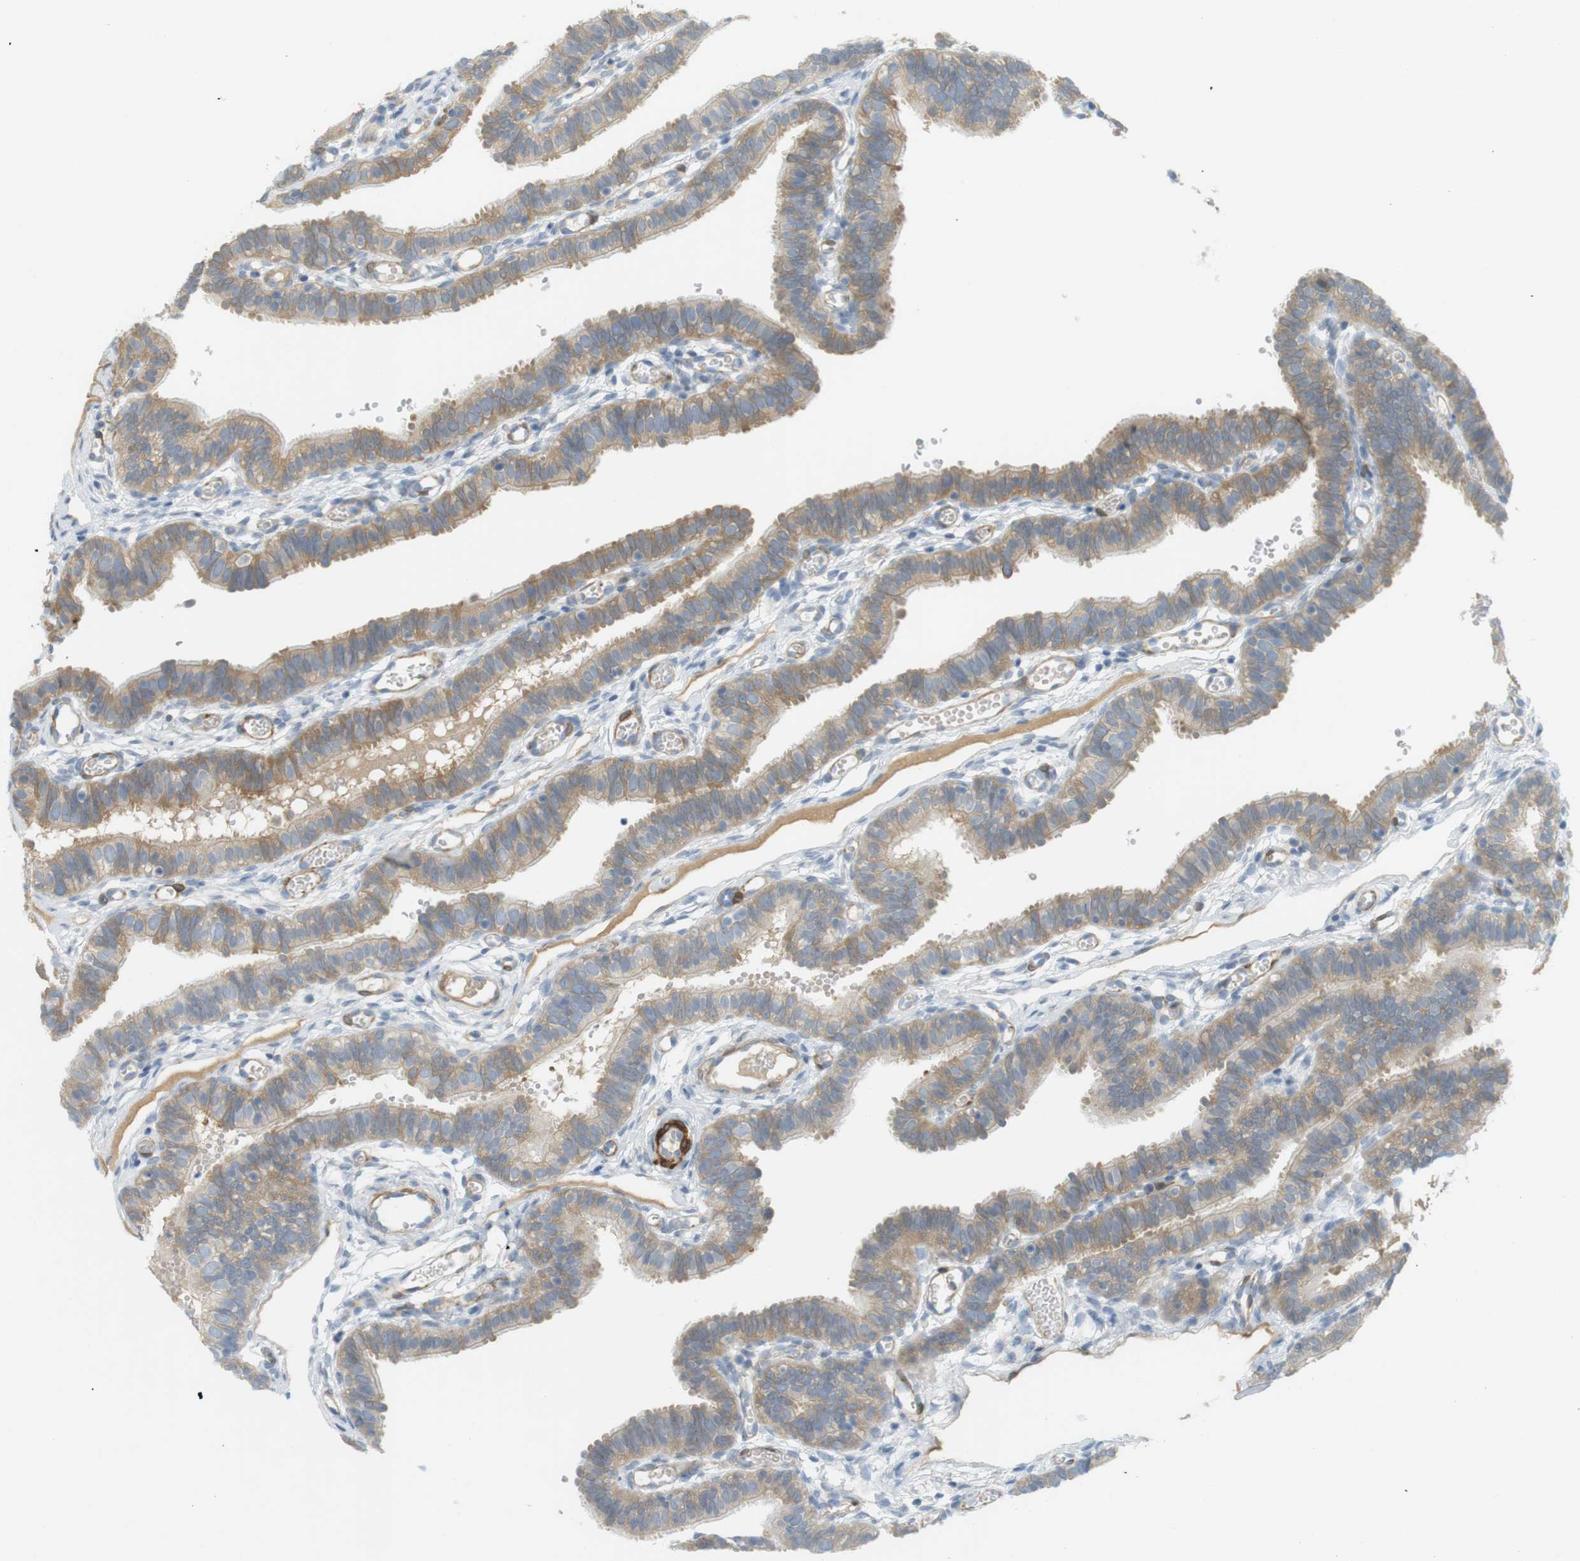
{"staining": {"intensity": "moderate", "quantity": "25%-75%", "location": "cytoplasmic/membranous"}, "tissue": "fallopian tube", "cell_type": "Glandular cells", "image_type": "normal", "snomed": [{"axis": "morphology", "description": "Normal tissue, NOS"}, {"axis": "topography", "description": "Fallopian tube"}, {"axis": "topography", "description": "Placenta"}], "caption": "DAB immunohistochemical staining of unremarkable fallopian tube demonstrates moderate cytoplasmic/membranous protein positivity in about 25%-75% of glandular cells.", "gene": "PDE3A", "patient": {"sex": "female", "age": 34}}